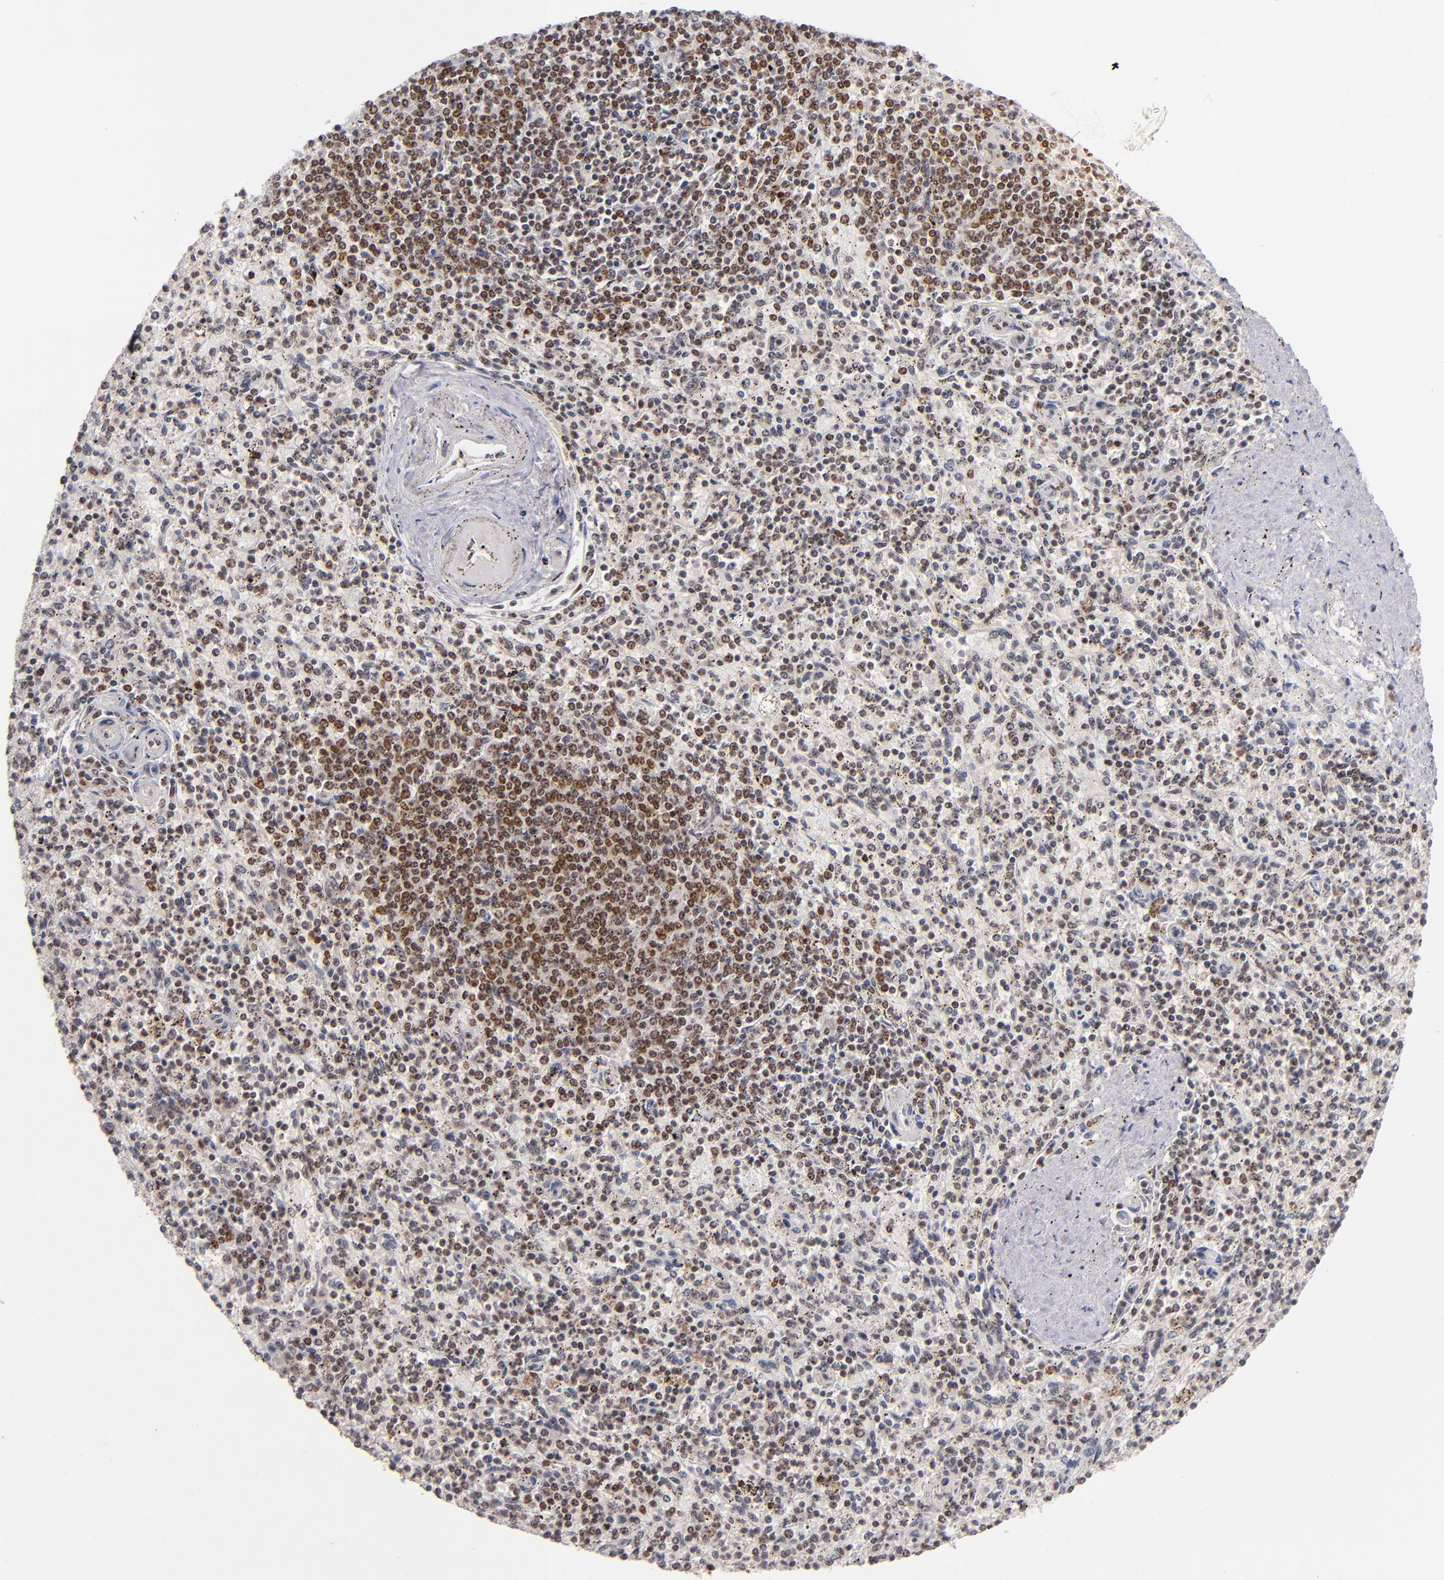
{"staining": {"intensity": "moderate", "quantity": "25%-75%", "location": "nuclear"}, "tissue": "spleen", "cell_type": "Cells in red pulp", "image_type": "normal", "snomed": [{"axis": "morphology", "description": "Normal tissue, NOS"}, {"axis": "topography", "description": "Spleen"}], "caption": "About 25%-75% of cells in red pulp in unremarkable human spleen display moderate nuclear protein staining as visualized by brown immunohistochemical staining.", "gene": "PCNX4", "patient": {"sex": "male", "age": 72}}